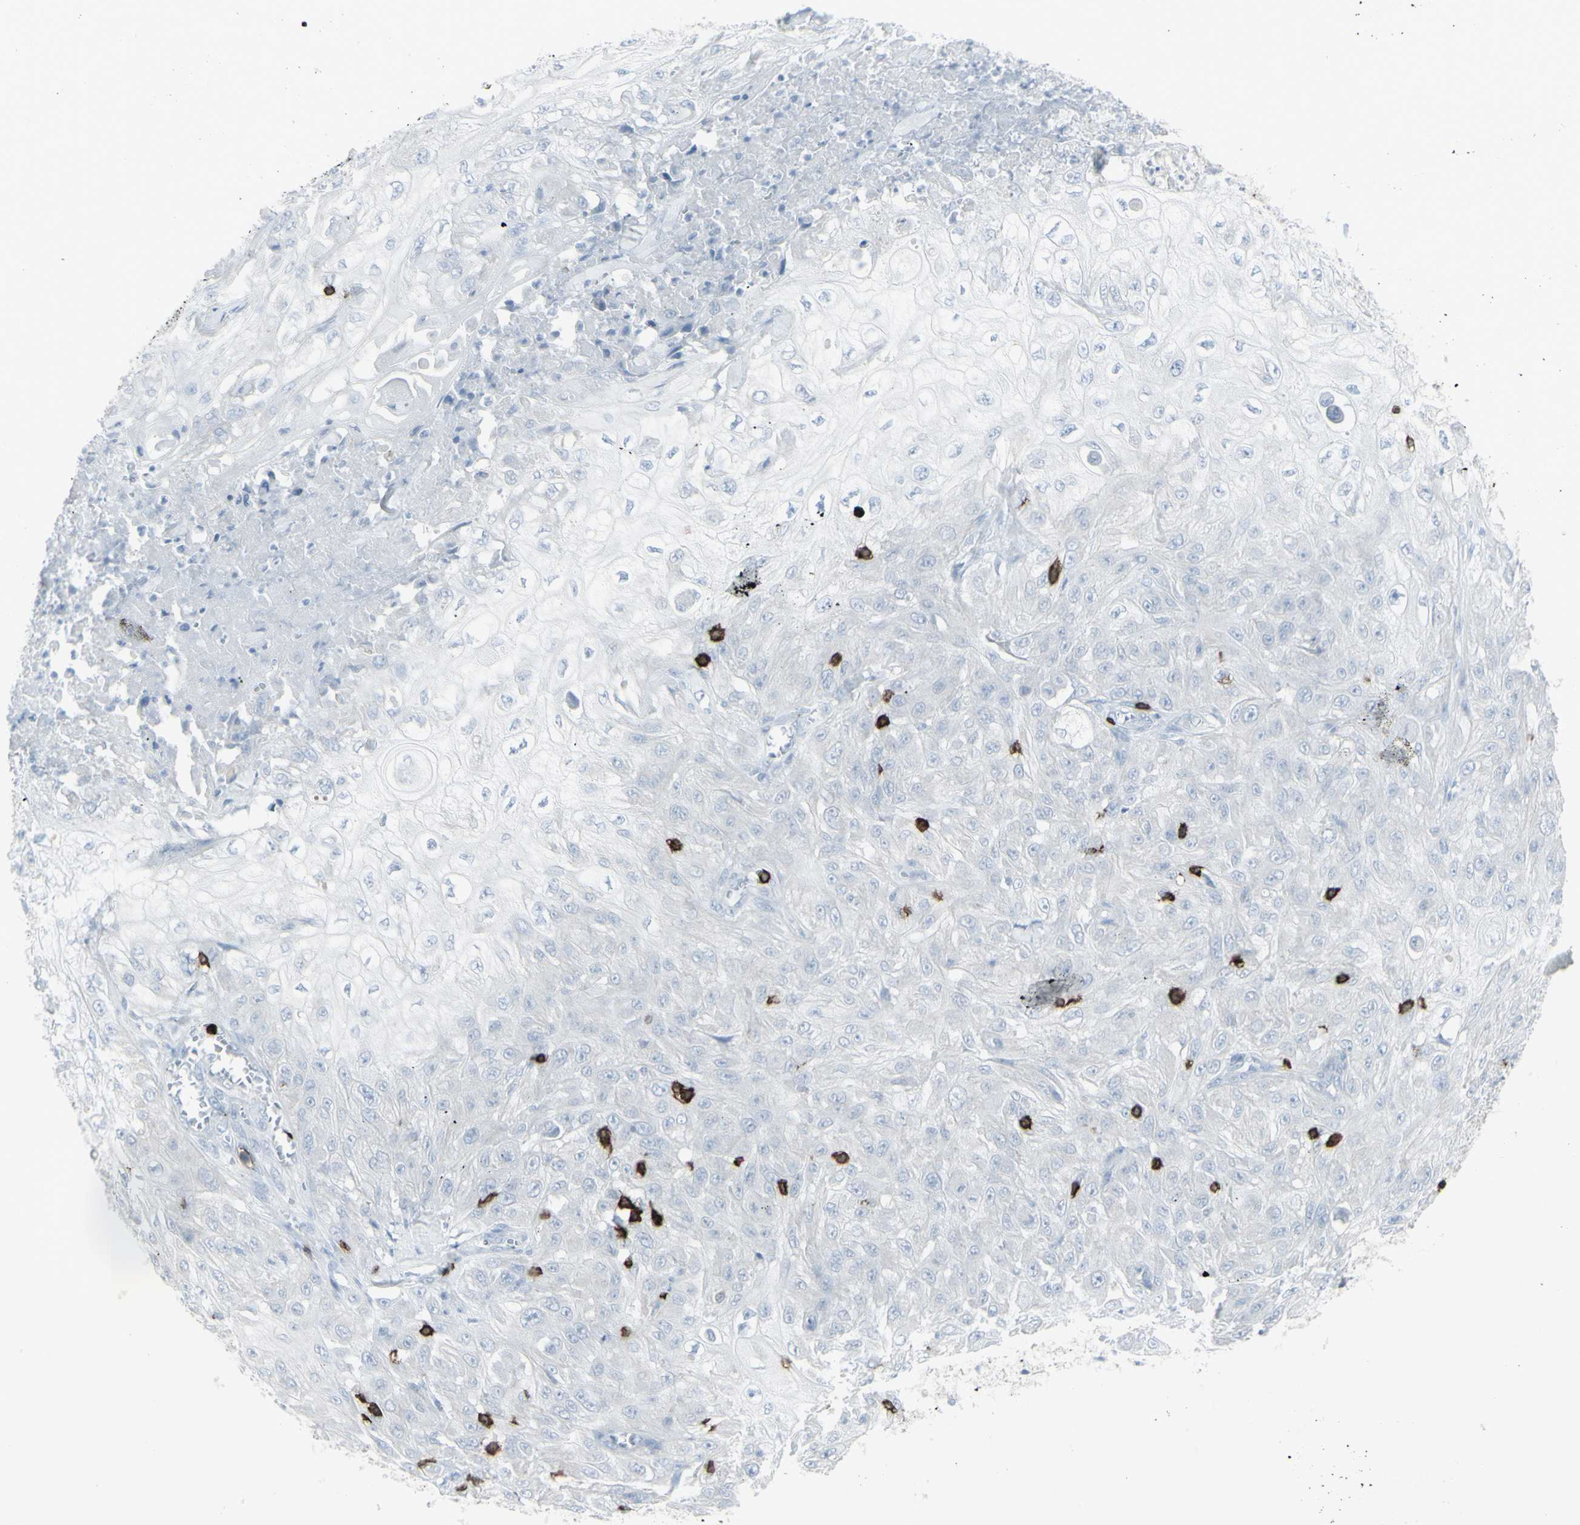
{"staining": {"intensity": "negative", "quantity": "none", "location": "none"}, "tissue": "skin cancer", "cell_type": "Tumor cells", "image_type": "cancer", "snomed": [{"axis": "morphology", "description": "Squamous cell carcinoma, NOS"}, {"axis": "morphology", "description": "Squamous cell carcinoma, metastatic, NOS"}, {"axis": "topography", "description": "Skin"}, {"axis": "topography", "description": "Lymph node"}], "caption": "Tumor cells are negative for protein expression in human skin squamous cell carcinoma.", "gene": "CD247", "patient": {"sex": "male", "age": 75}}